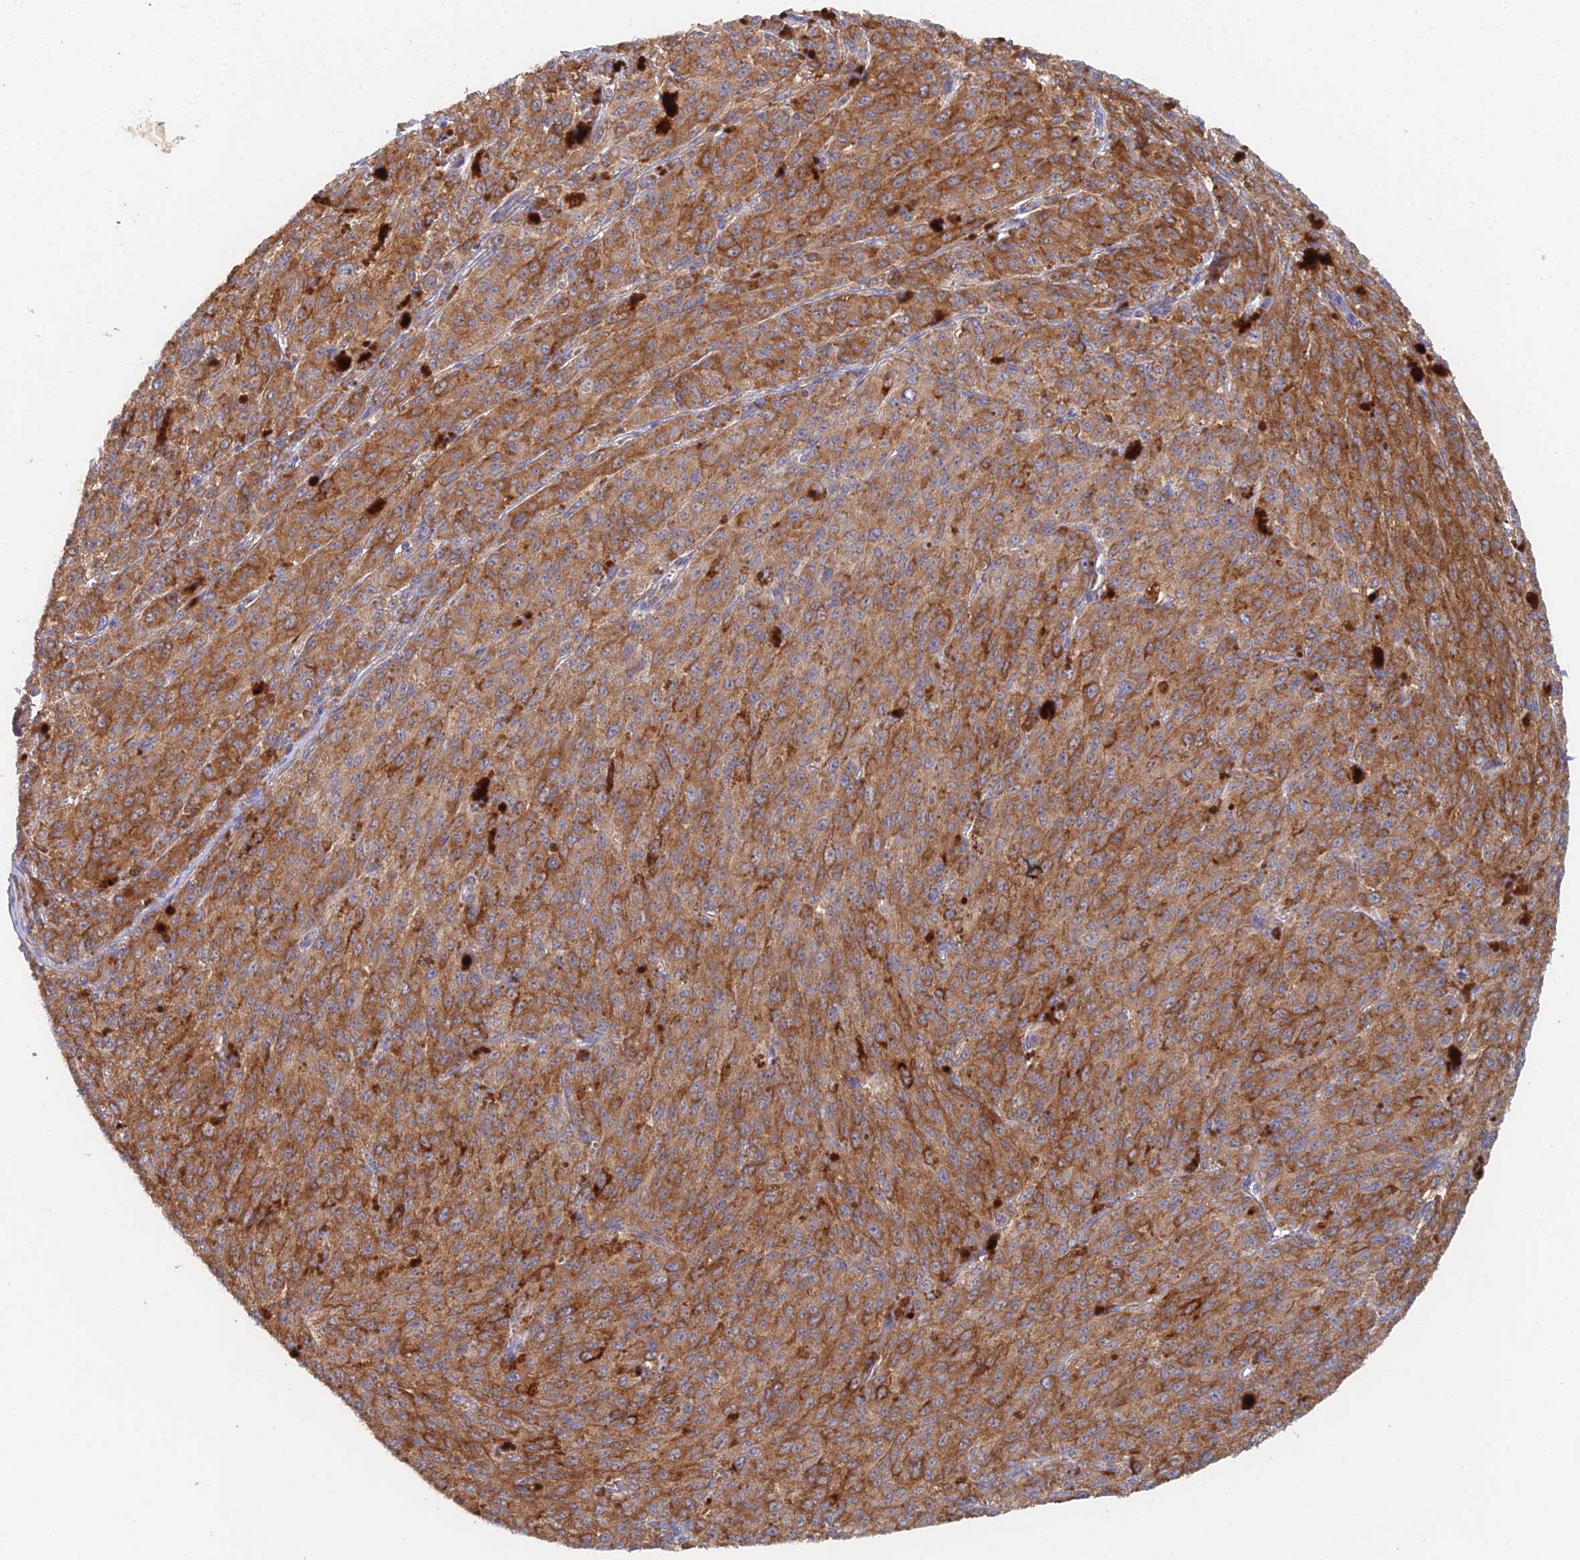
{"staining": {"intensity": "moderate", "quantity": ">75%", "location": "cytoplasmic/membranous"}, "tissue": "melanoma", "cell_type": "Tumor cells", "image_type": "cancer", "snomed": [{"axis": "morphology", "description": "Malignant melanoma, NOS"}, {"axis": "topography", "description": "Skin"}], "caption": "Immunohistochemical staining of human melanoma shows medium levels of moderate cytoplasmic/membranous protein expression in about >75% of tumor cells.", "gene": "ELOF1", "patient": {"sex": "female", "age": 52}}